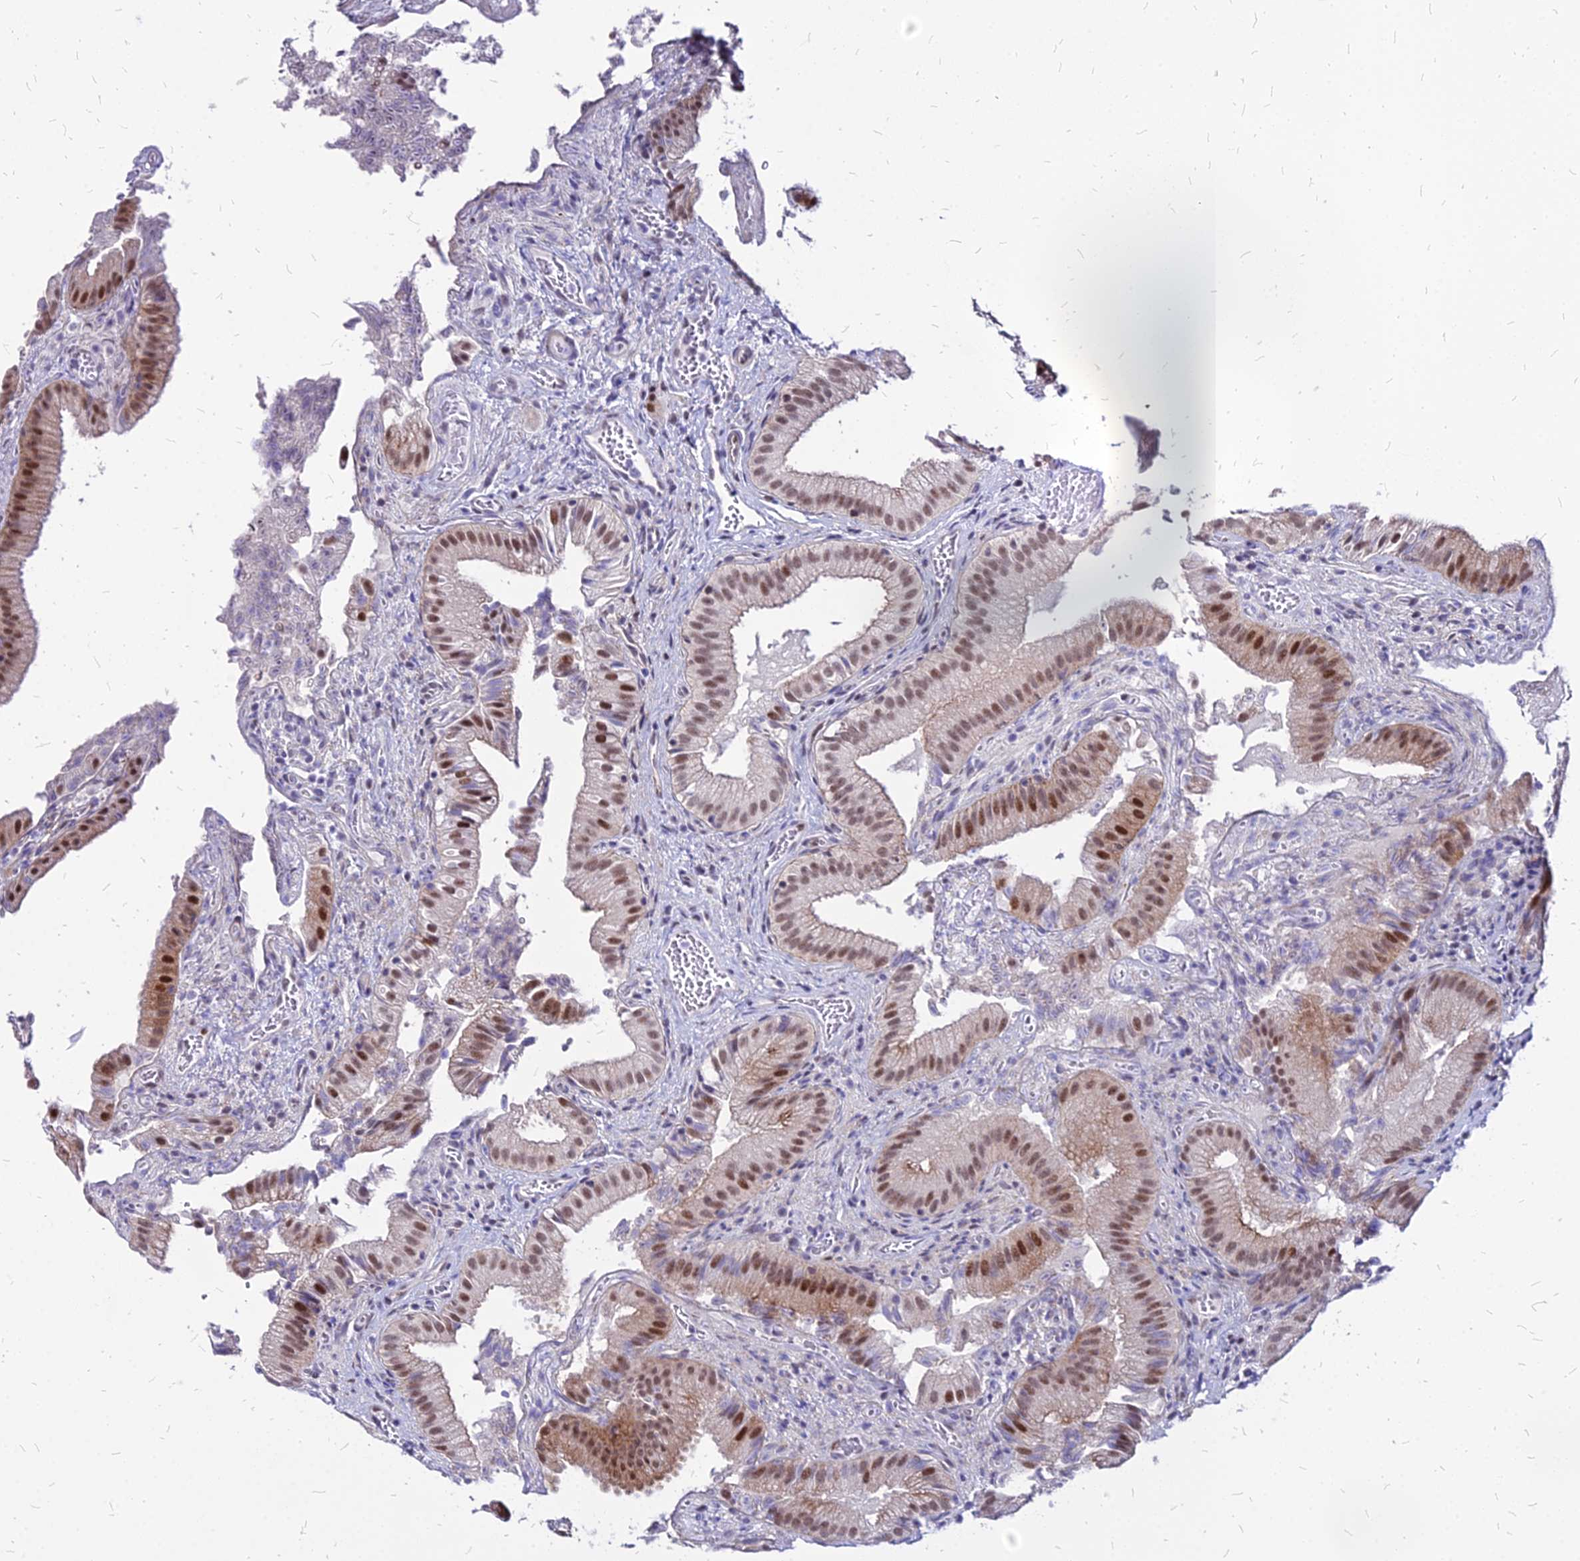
{"staining": {"intensity": "moderate", "quantity": ">75%", "location": "nuclear"}, "tissue": "gallbladder", "cell_type": "Glandular cells", "image_type": "normal", "snomed": [{"axis": "morphology", "description": "Normal tissue, NOS"}, {"axis": "topography", "description": "Gallbladder"}], "caption": "Gallbladder stained with a brown dye shows moderate nuclear positive expression in about >75% of glandular cells.", "gene": "FDX2", "patient": {"sex": "female", "age": 30}}